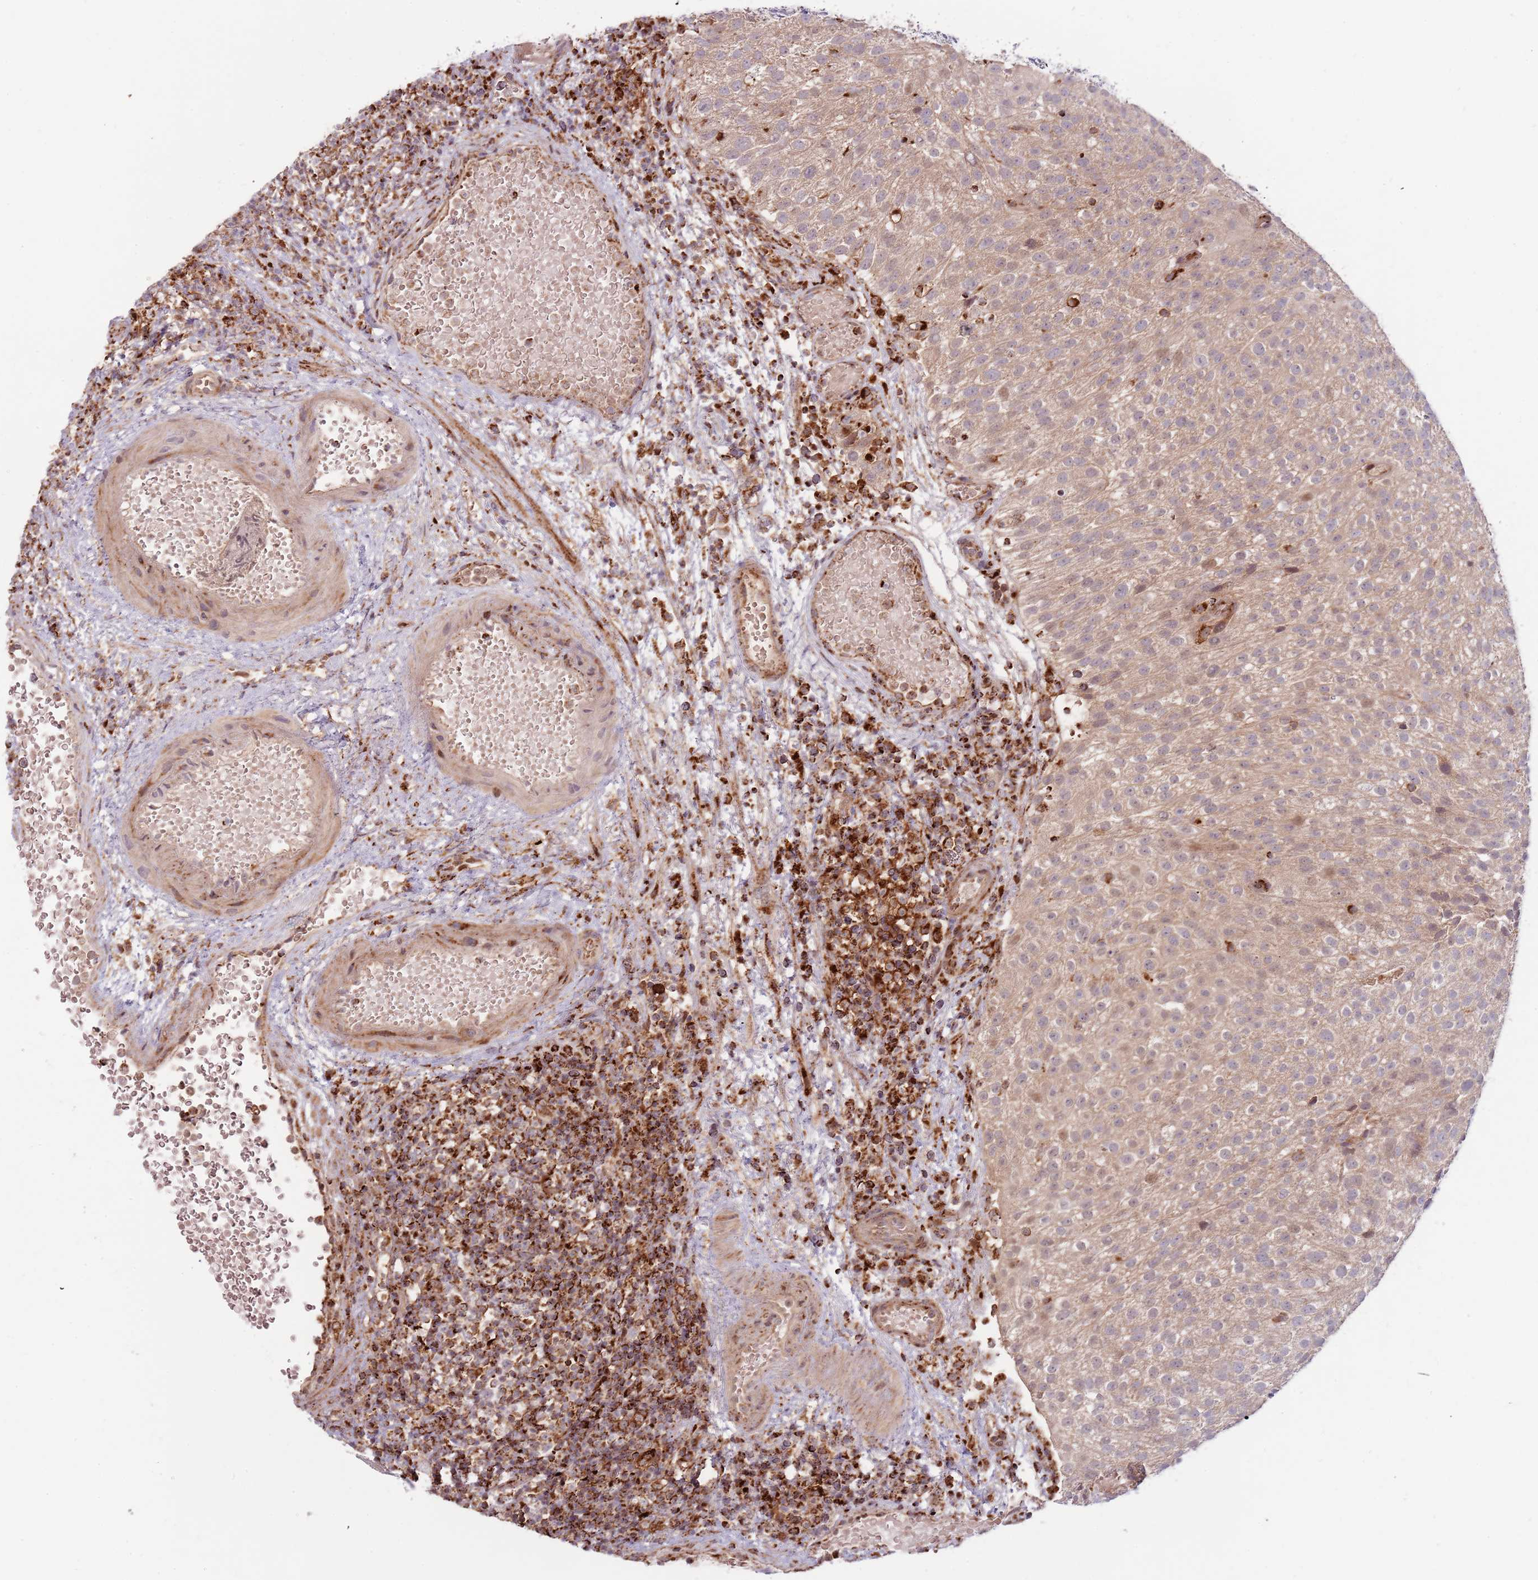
{"staining": {"intensity": "weak", "quantity": "<25%", "location": "cytoplasmic/membranous,nuclear"}, "tissue": "urothelial cancer", "cell_type": "Tumor cells", "image_type": "cancer", "snomed": [{"axis": "morphology", "description": "Urothelial carcinoma, Low grade"}, {"axis": "topography", "description": "Urinary bladder"}], "caption": "Immunohistochemical staining of urothelial carcinoma (low-grade) displays no significant positivity in tumor cells.", "gene": "ULK3", "patient": {"sex": "male", "age": 78}}